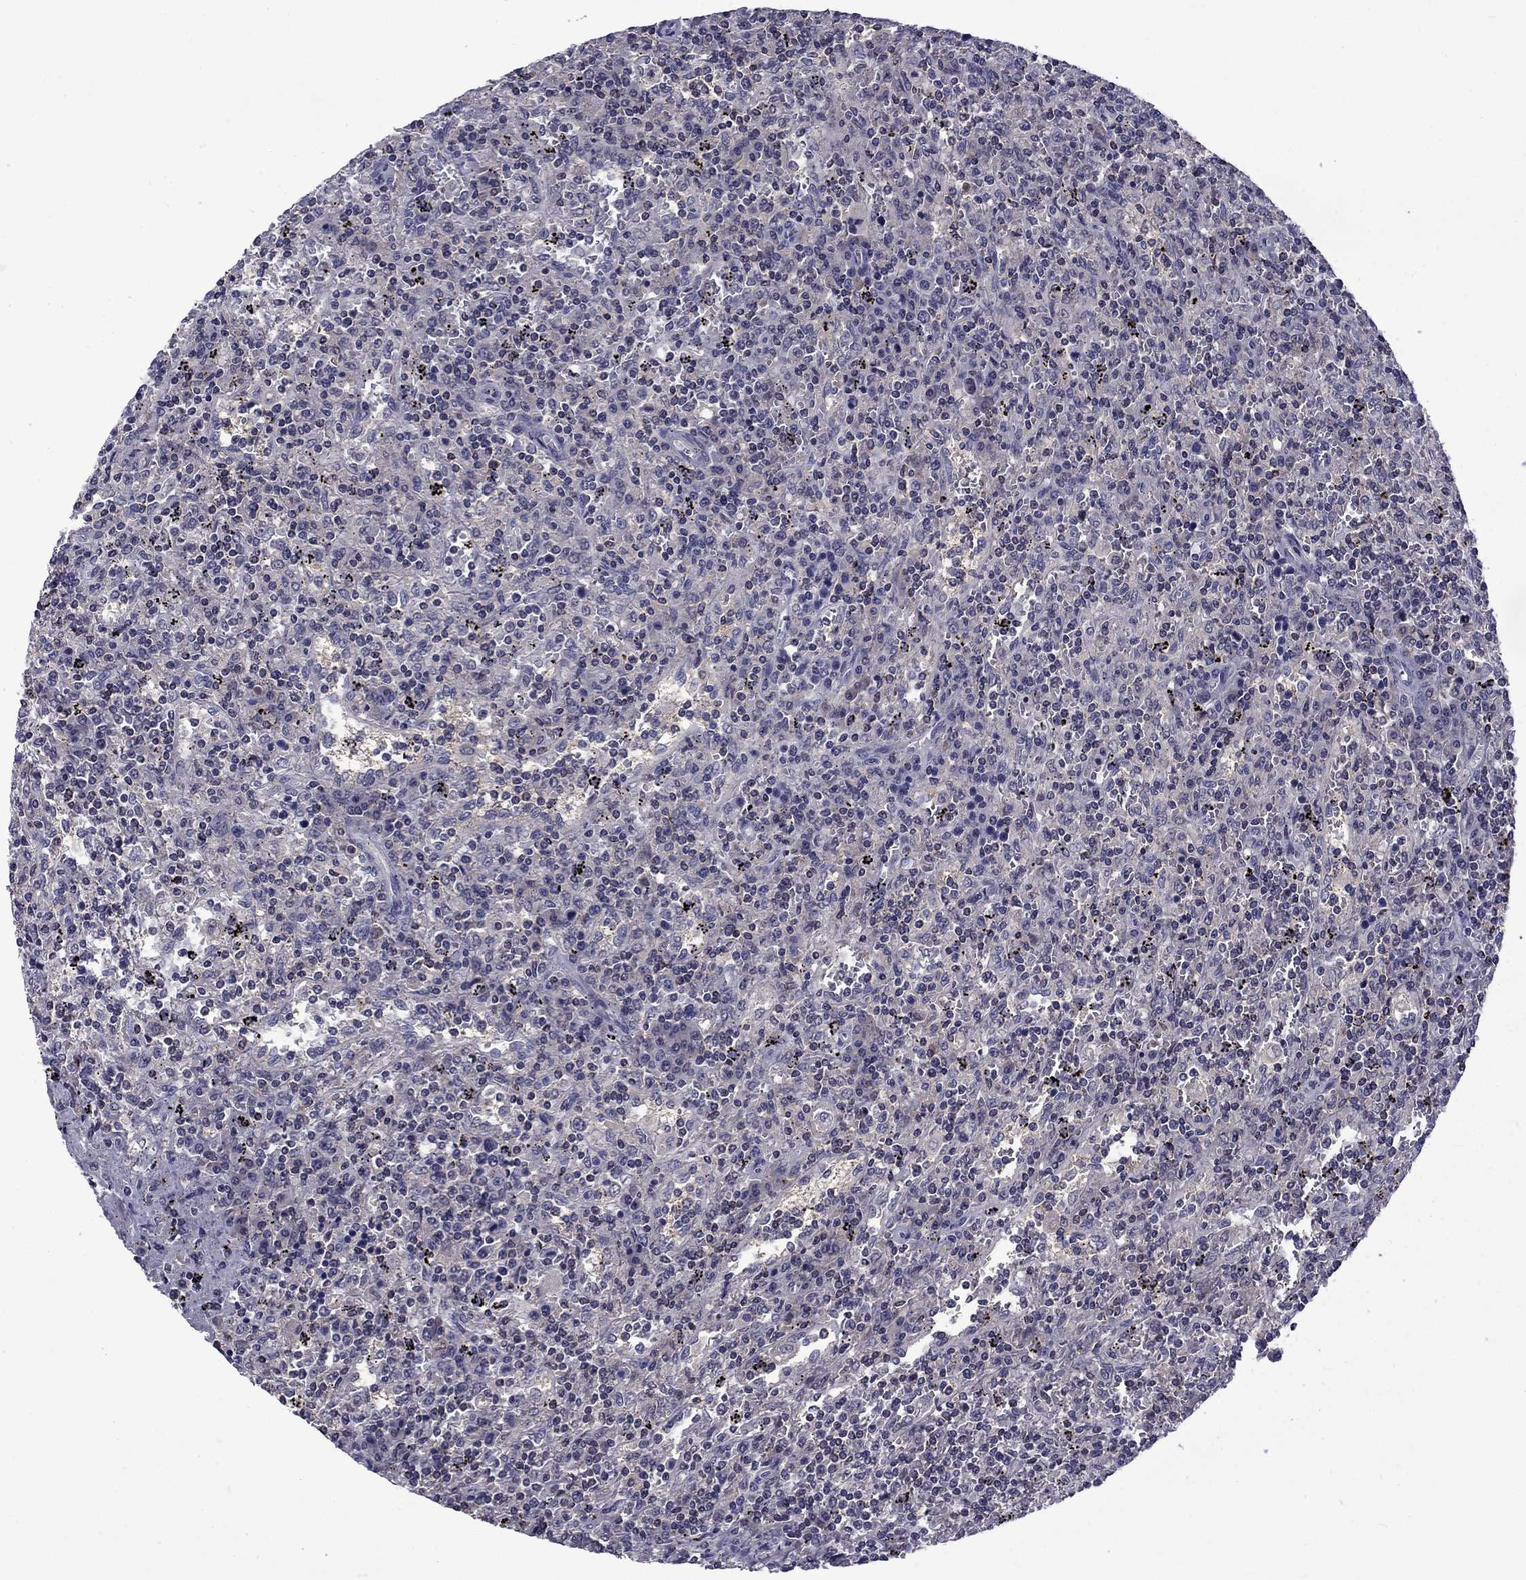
{"staining": {"intensity": "negative", "quantity": "none", "location": "none"}, "tissue": "lymphoma", "cell_type": "Tumor cells", "image_type": "cancer", "snomed": [{"axis": "morphology", "description": "Malignant lymphoma, non-Hodgkin's type, Low grade"}, {"axis": "topography", "description": "Spleen"}], "caption": "Protein analysis of low-grade malignant lymphoma, non-Hodgkin's type shows no significant staining in tumor cells. Brightfield microscopy of immunohistochemistry stained with DAB (brown) and hematoxylin (blue), captured at high magnification.", "gene": "SNTA1", "patient": {"sex": "male", "age": 62}}